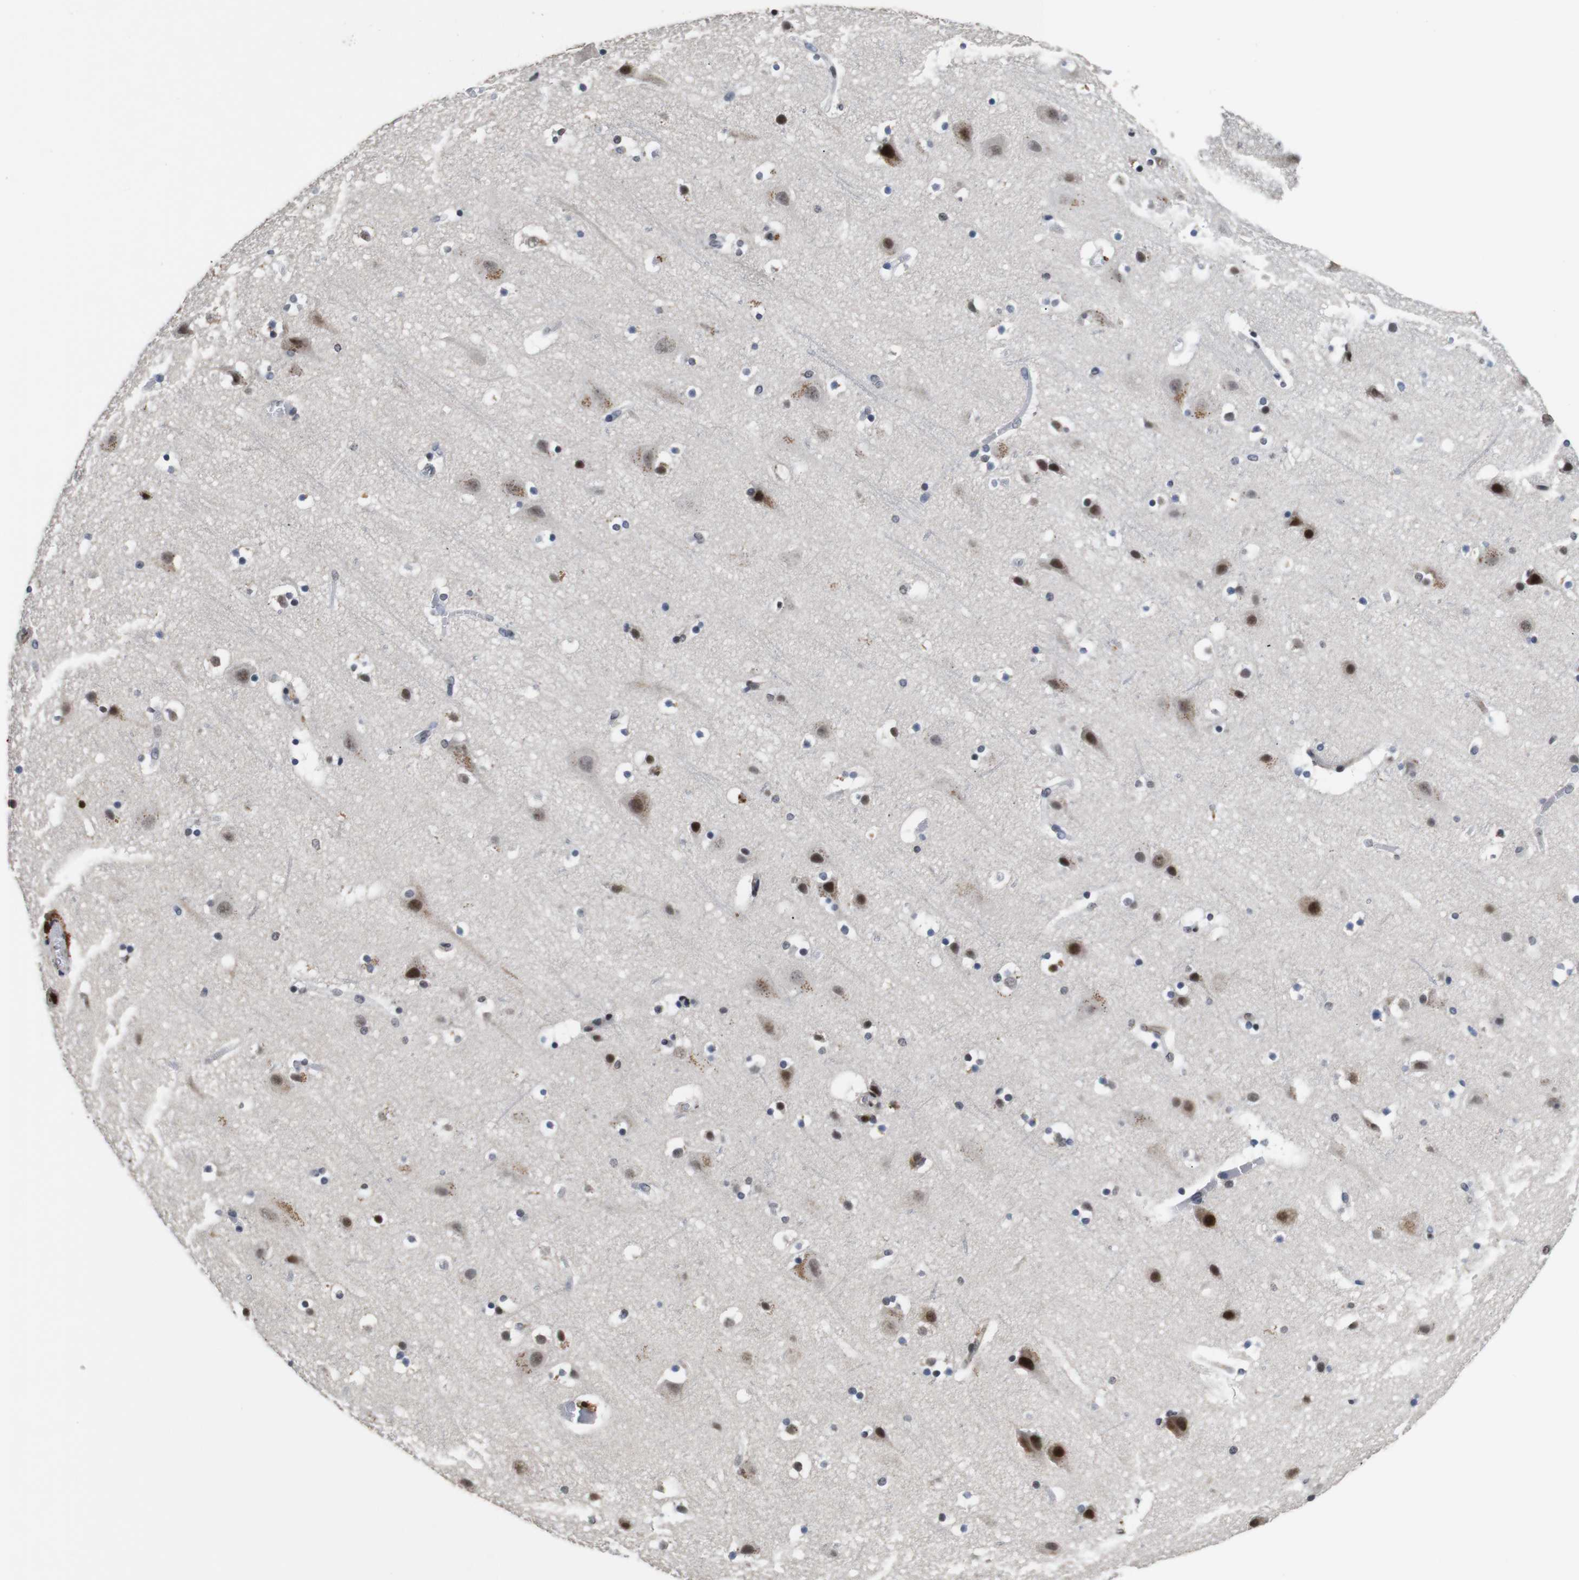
{"staining": {"intensity": "weak", "quantity": "25%-75%", "location": "cytoplasmic/membranous"}, "tissue": "cerebral cortex", "cell_type": "Endothelial cells", "image_type": "normal", "snomed": [{"axis": "morphology", "description": "Normal tissue, NOS"}, {"axis": "topography", "description": "Cerebral cortex"}], "caption": "Immunohistochemistry (IHC) (DAB (3,3'-diaminobenzidine)) staining of normal cerebral cortex shows weak cytoplasmic/membranous protein positivity in approximately 25%-75% of endothelial cells.", "gene": "EIF4G1", "patient": {"sex": "male", "age": 45}}